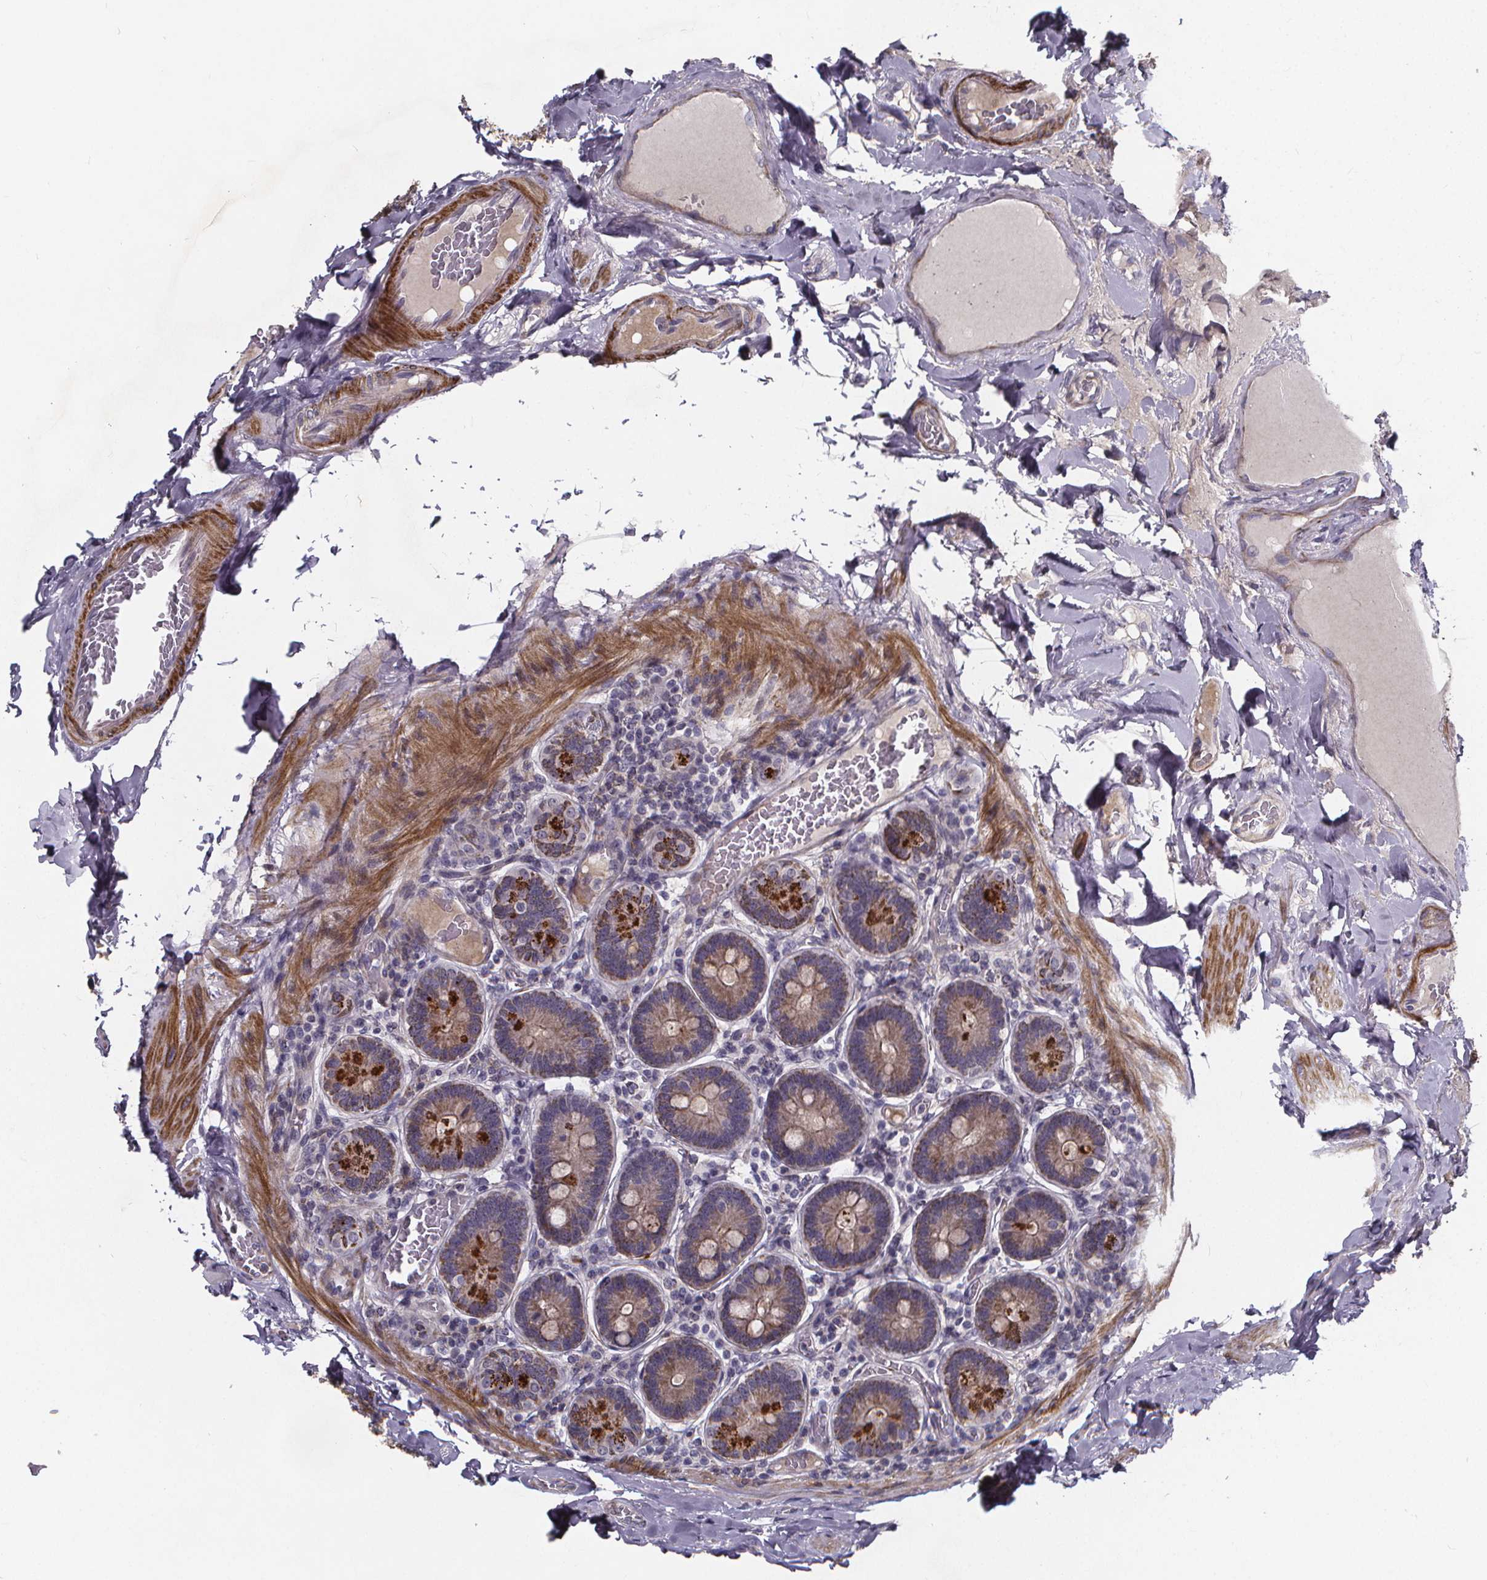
{"staining": {"intensity": "strong", "quantity": "25%-75%", "location": "cytoplasmic/membranous"}, "tissue": "duodenum", "cell_type": "Glandular cells", "image_type": "normal", "snomed": [{"axis": "morphology", "description": "Normal tissue, NOS"}, {"axis": "topography", "description": "Duodenum"}], "caption": "IHC (DAB (3,3'-diaminobenzidine)) staining of unremarkable duodenum demonstrates strong cytoplasmic/membranous protein positivity in approximately 25%-75% of glandular cells.", "gene": "FBXW2", "patient": {"sex": "female", "age": 62}}